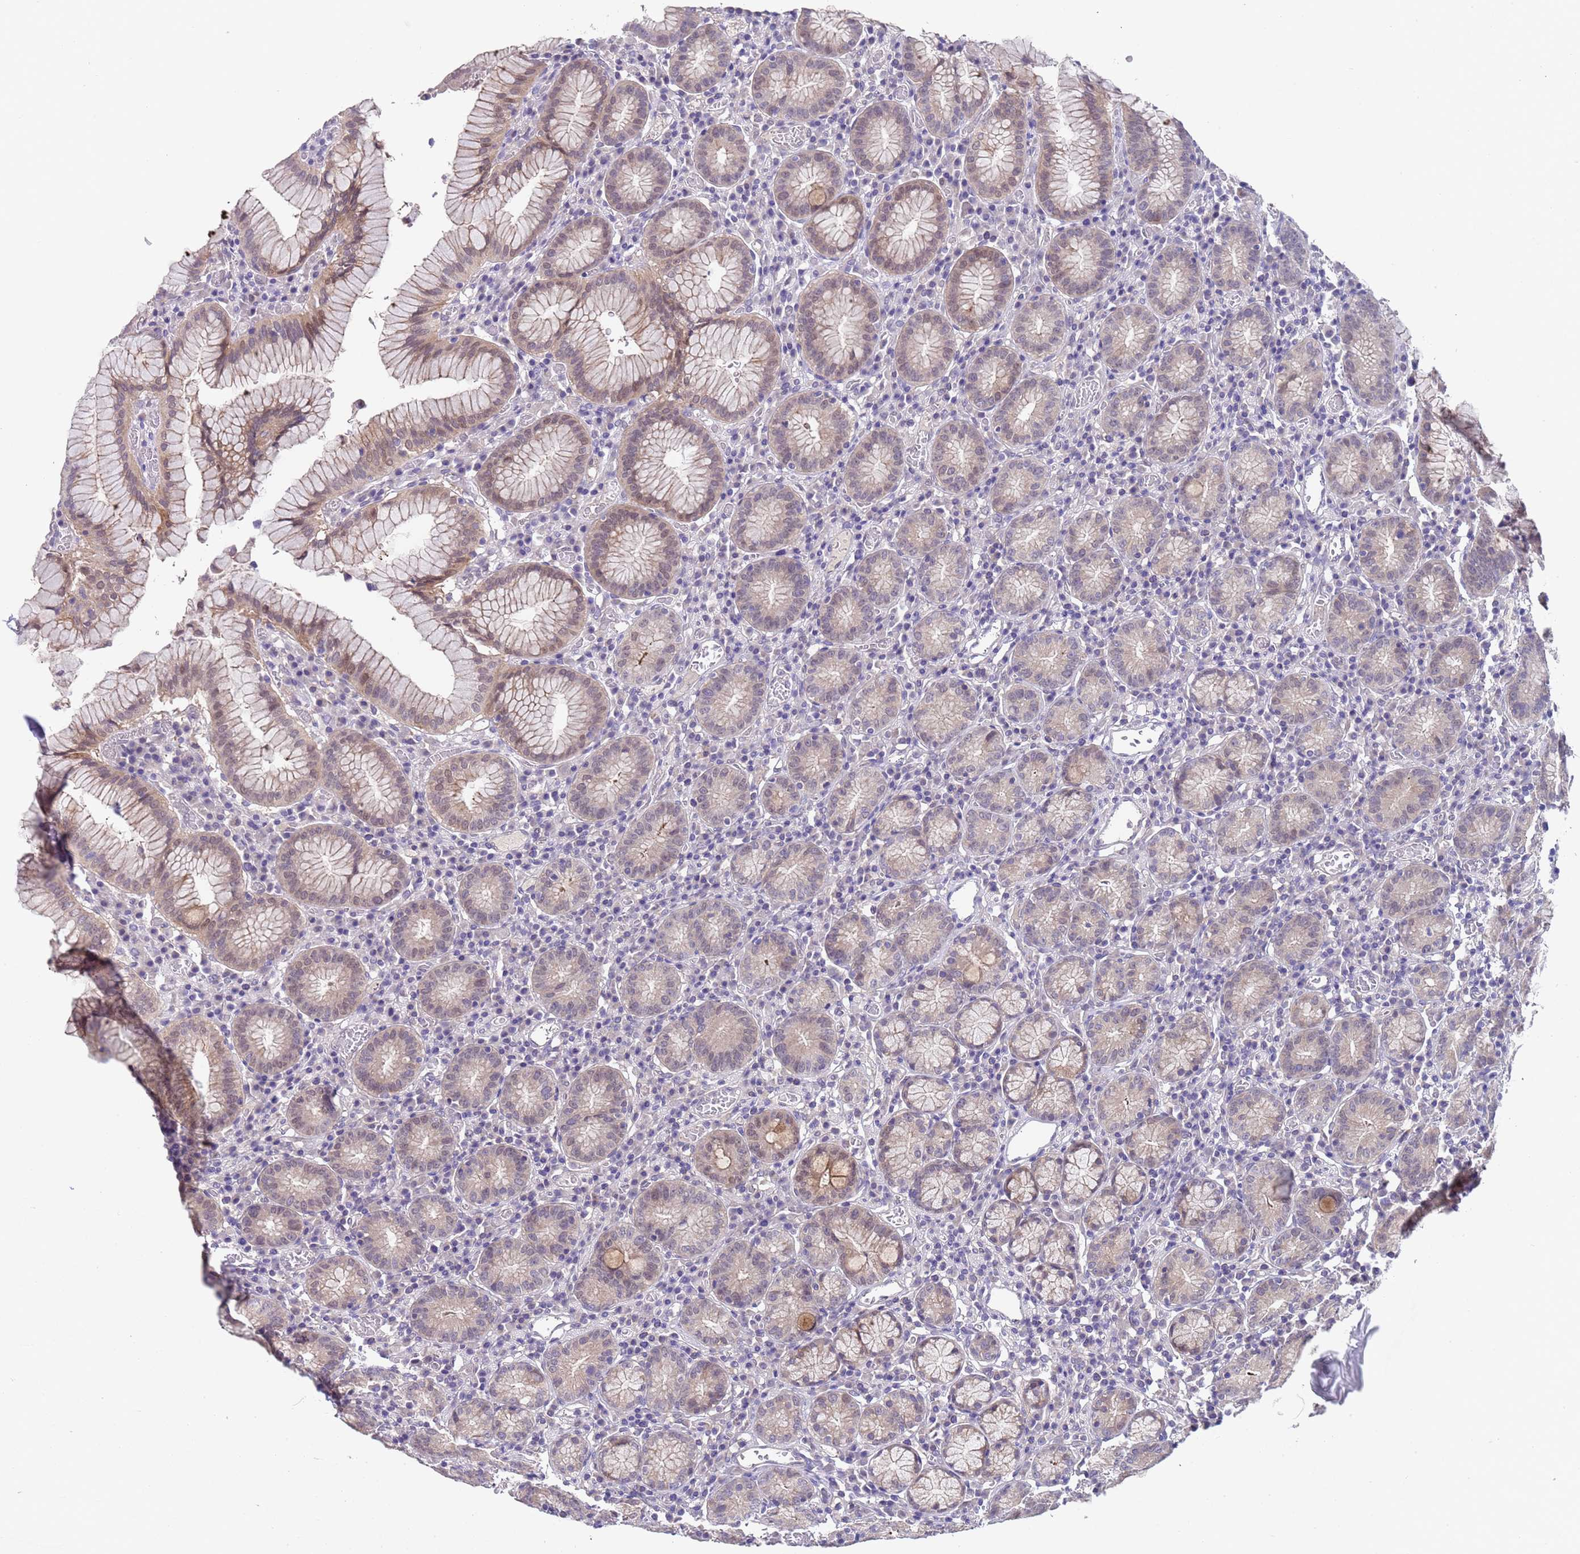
{"staining": {"intensity": "moderate", "quantity": "25%-75%", "location": "cytoplasmic/membranous,nuclear"}, "tissue": "stomach", "cell_type": "Glandular cells", "image_type": "normal", "snomed": [{"axis": "morphology", "description": "Normal tissue, NOS"}, {"axis": "topography", "description": "Stomach"}], "caption": "IHC micrograph of benign stomach: stomach stained using immunohistochemistry reveals medium levels of moderate protein expression localized specifically in the cytoplasmic/membranous,nuclear of glandular cells, appearing as a cytoplasmic/membranous,nuclear brown color.", "gene": "TRMT10A", "patient": {"sex": "male", "age": 55}}